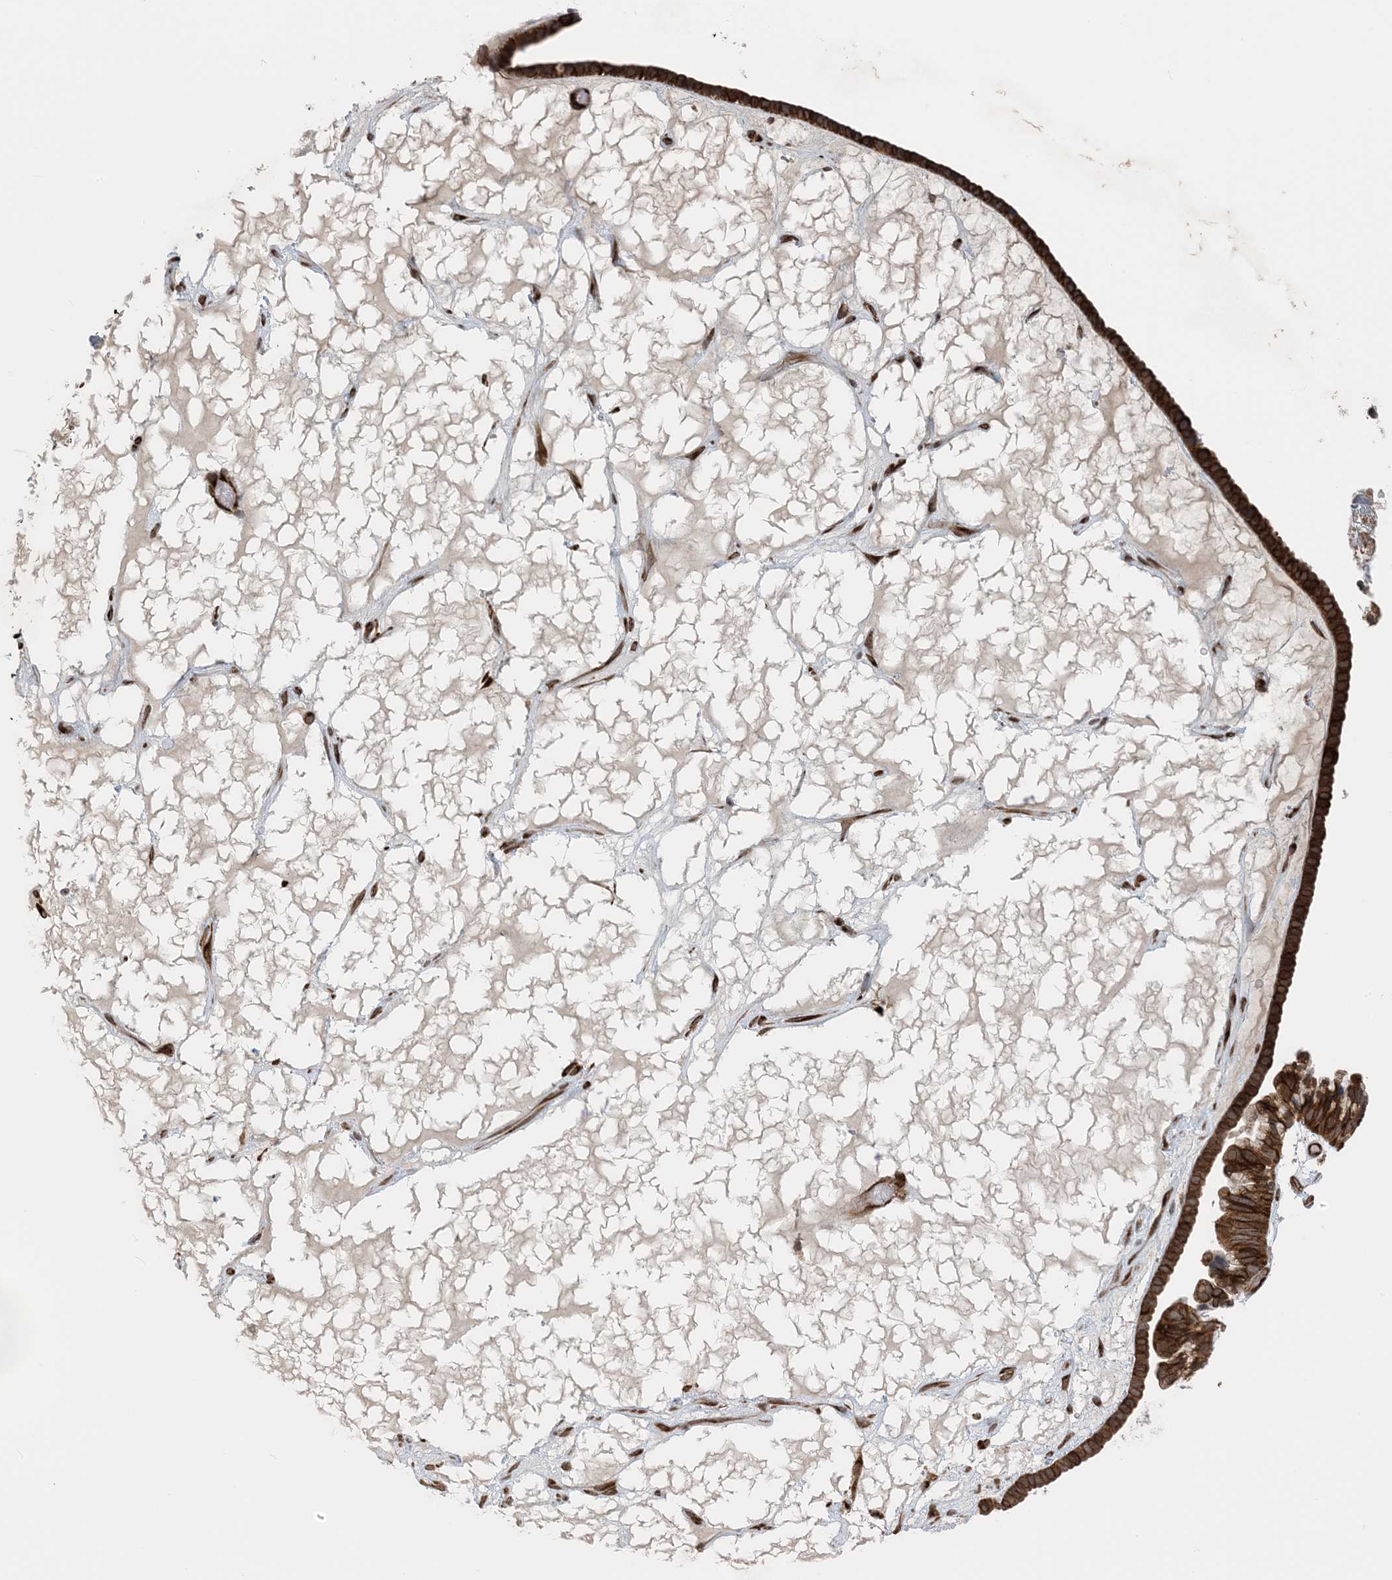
{"staining": {"intensity": "strong", "quantity": ">75%", "location": "cytoplasmic/membranous"}, "tissue": "ovarian cancer", "cell_type": "Tumor cells", "image_type": "cancer", "snomed": [{"axis": "morphology", "description": "Cystadenocarcinoma, serous, NOS"}, {"axis": "topography", "description": "Ovary"}], "caption": "Strong cytoplasmic/membranous protein staining is appreciated in about >75% of tumor cells in ovarian cancer. Nuclei are stained in blue.", "gene": "ZBTB3", "patient": {"sex": "female", "age": 56}}